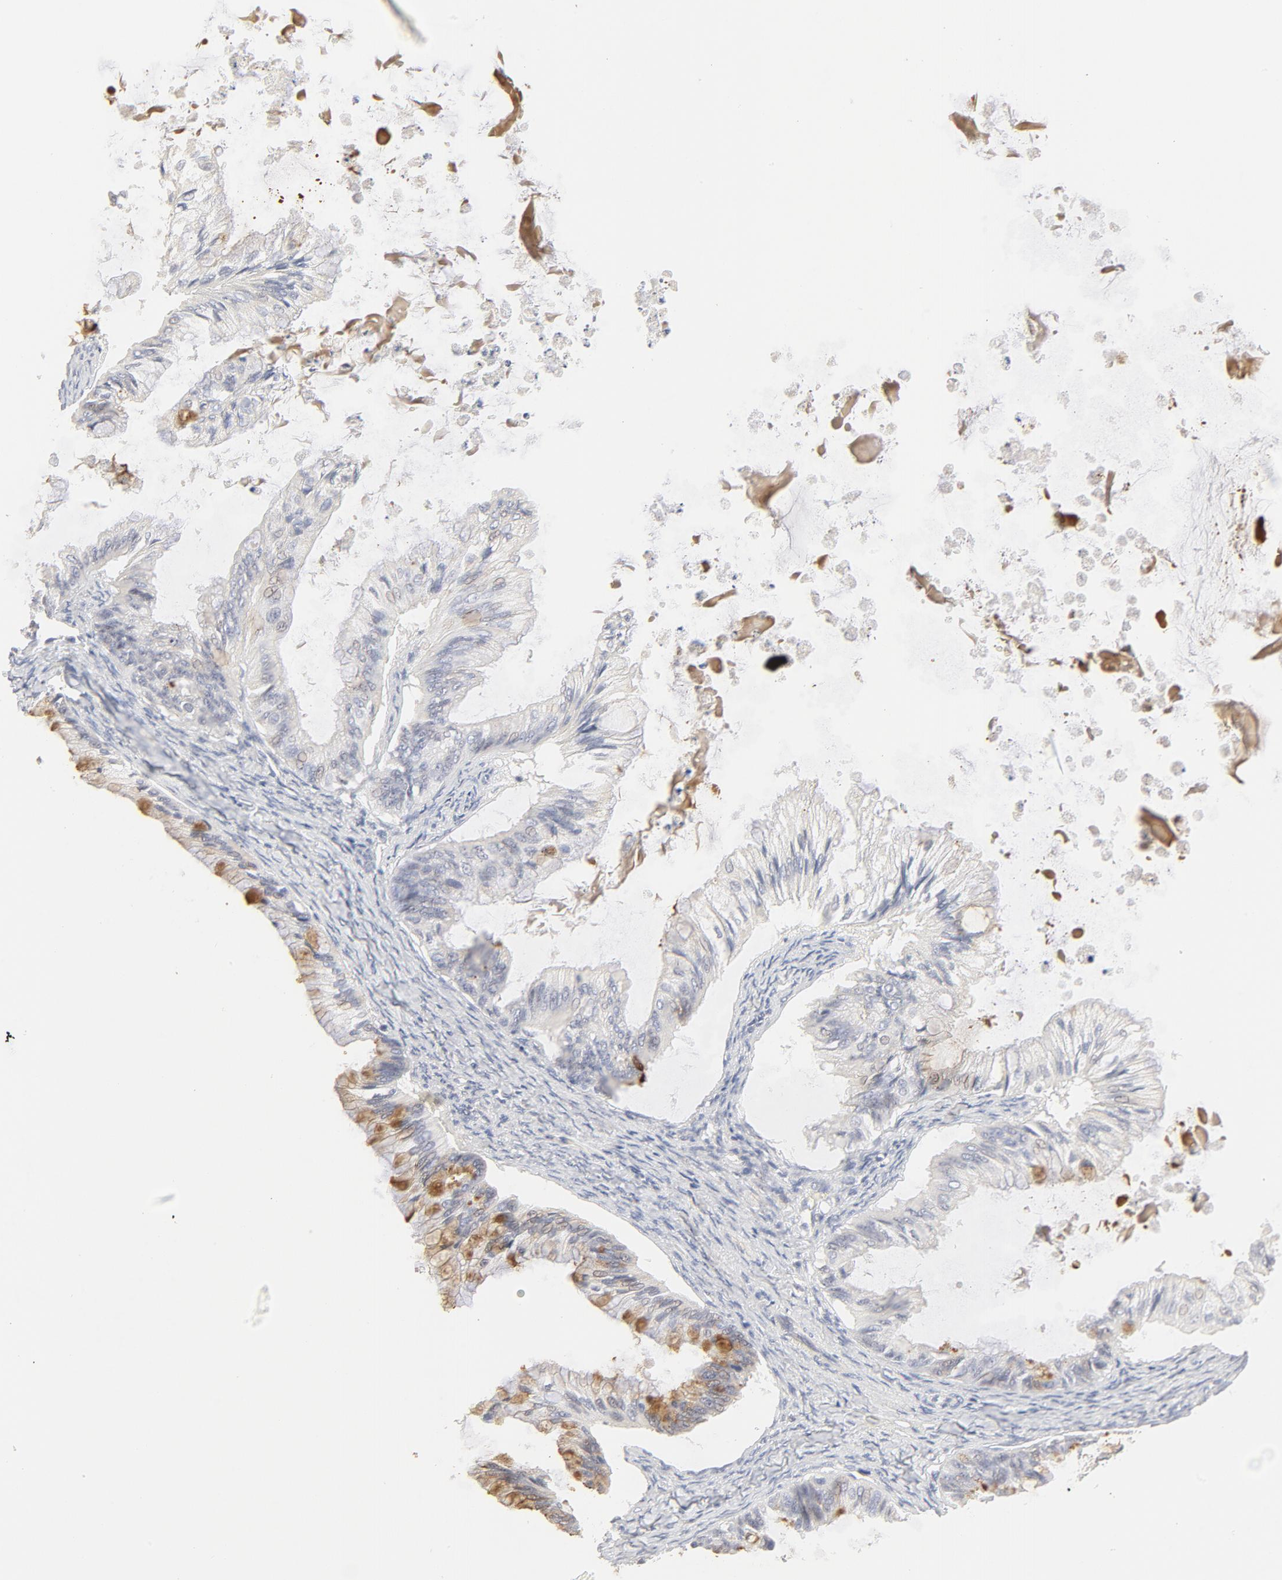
{"staining": {"intensity": "moderate", "quantity": "<25%", "location": "cytoplasmic/membranous"}, "tissue": "ovarian cancer", "cell_type": "Tumor cells", "image_type": "cancer", "snomed": [{"axis": "morphology", "description": "Cystadenocarcinoma, mucinous, NOS"}, {"axis": "topography", "description": "Ovary"}], "caption": "Immunohistochemistry (IHC) of human ovarian cancer (mucinous cystadenocarcinoma) exhibits low levels of moderate cytoplasmic/membranous expression in about <25% of tumor cells.", "gene": "FCGBP", "patient": {"sex": "female", "age": 57}}